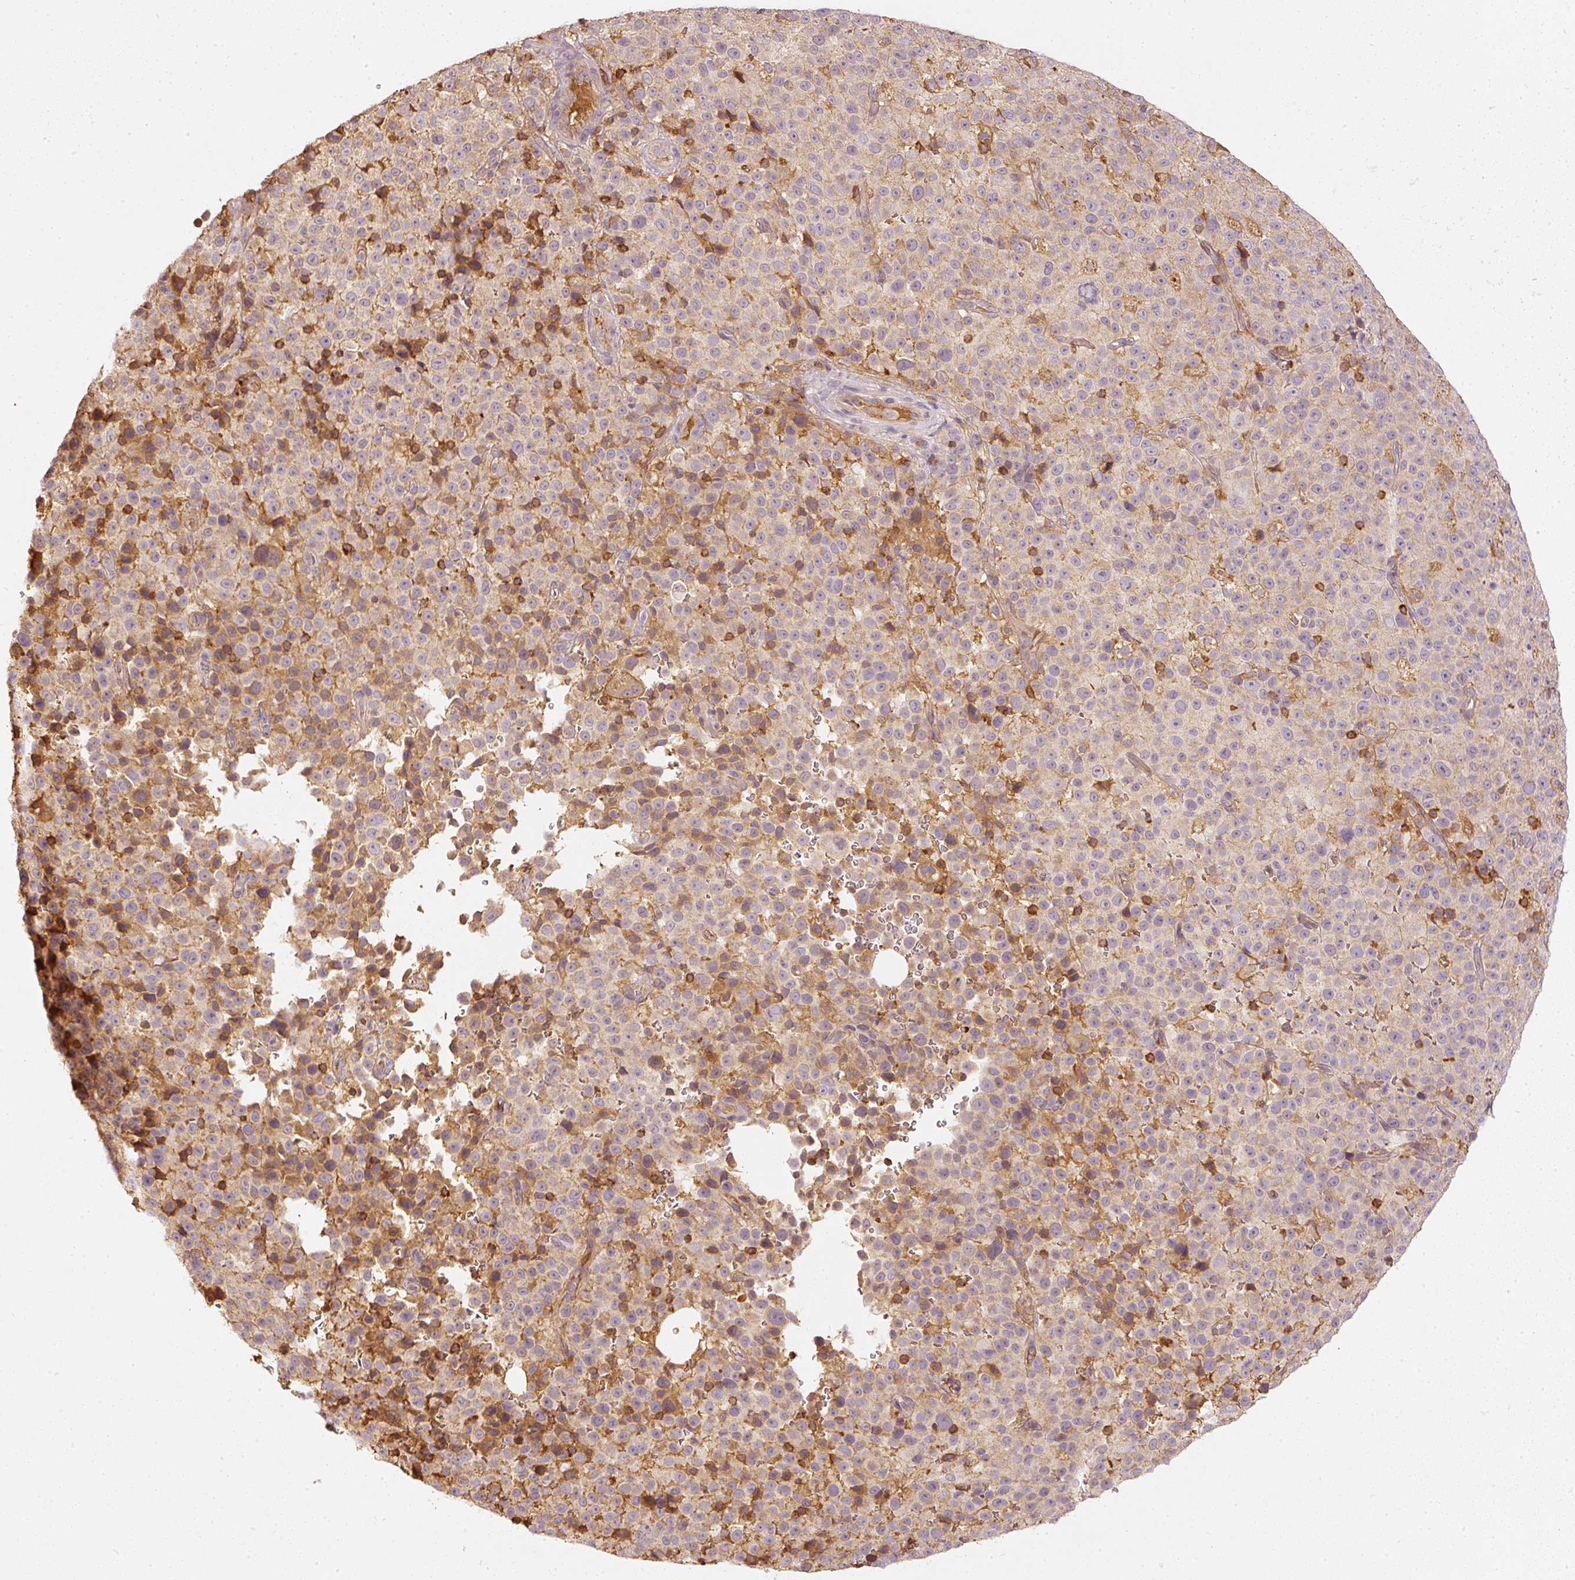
{"staining": {"intensity": "moderate", "quantity": "<25%", "location": "cytoplasmic/membranous"}, "tissue": "melanoma", "cell_type": "Tumor cells", "image_type": "cancer", "snomed": [{"axis": "morphology", "description": "Malignant melanoma, Metastatic site"}, {"axis": "topography", "description": "Skin"}, {"axis": "topography", "description": "Lymph node"}], "caption": "A photomicrograph of malignant melanoma (metastatic site) stained for a protein reveals moderate cytoplasmic/membranous brown staining in tumor cells. The protein is shown in brown color, while the nuclei are stained blue.", "gene": "EVL", "patient": {"sex": "male", "age": 66}}